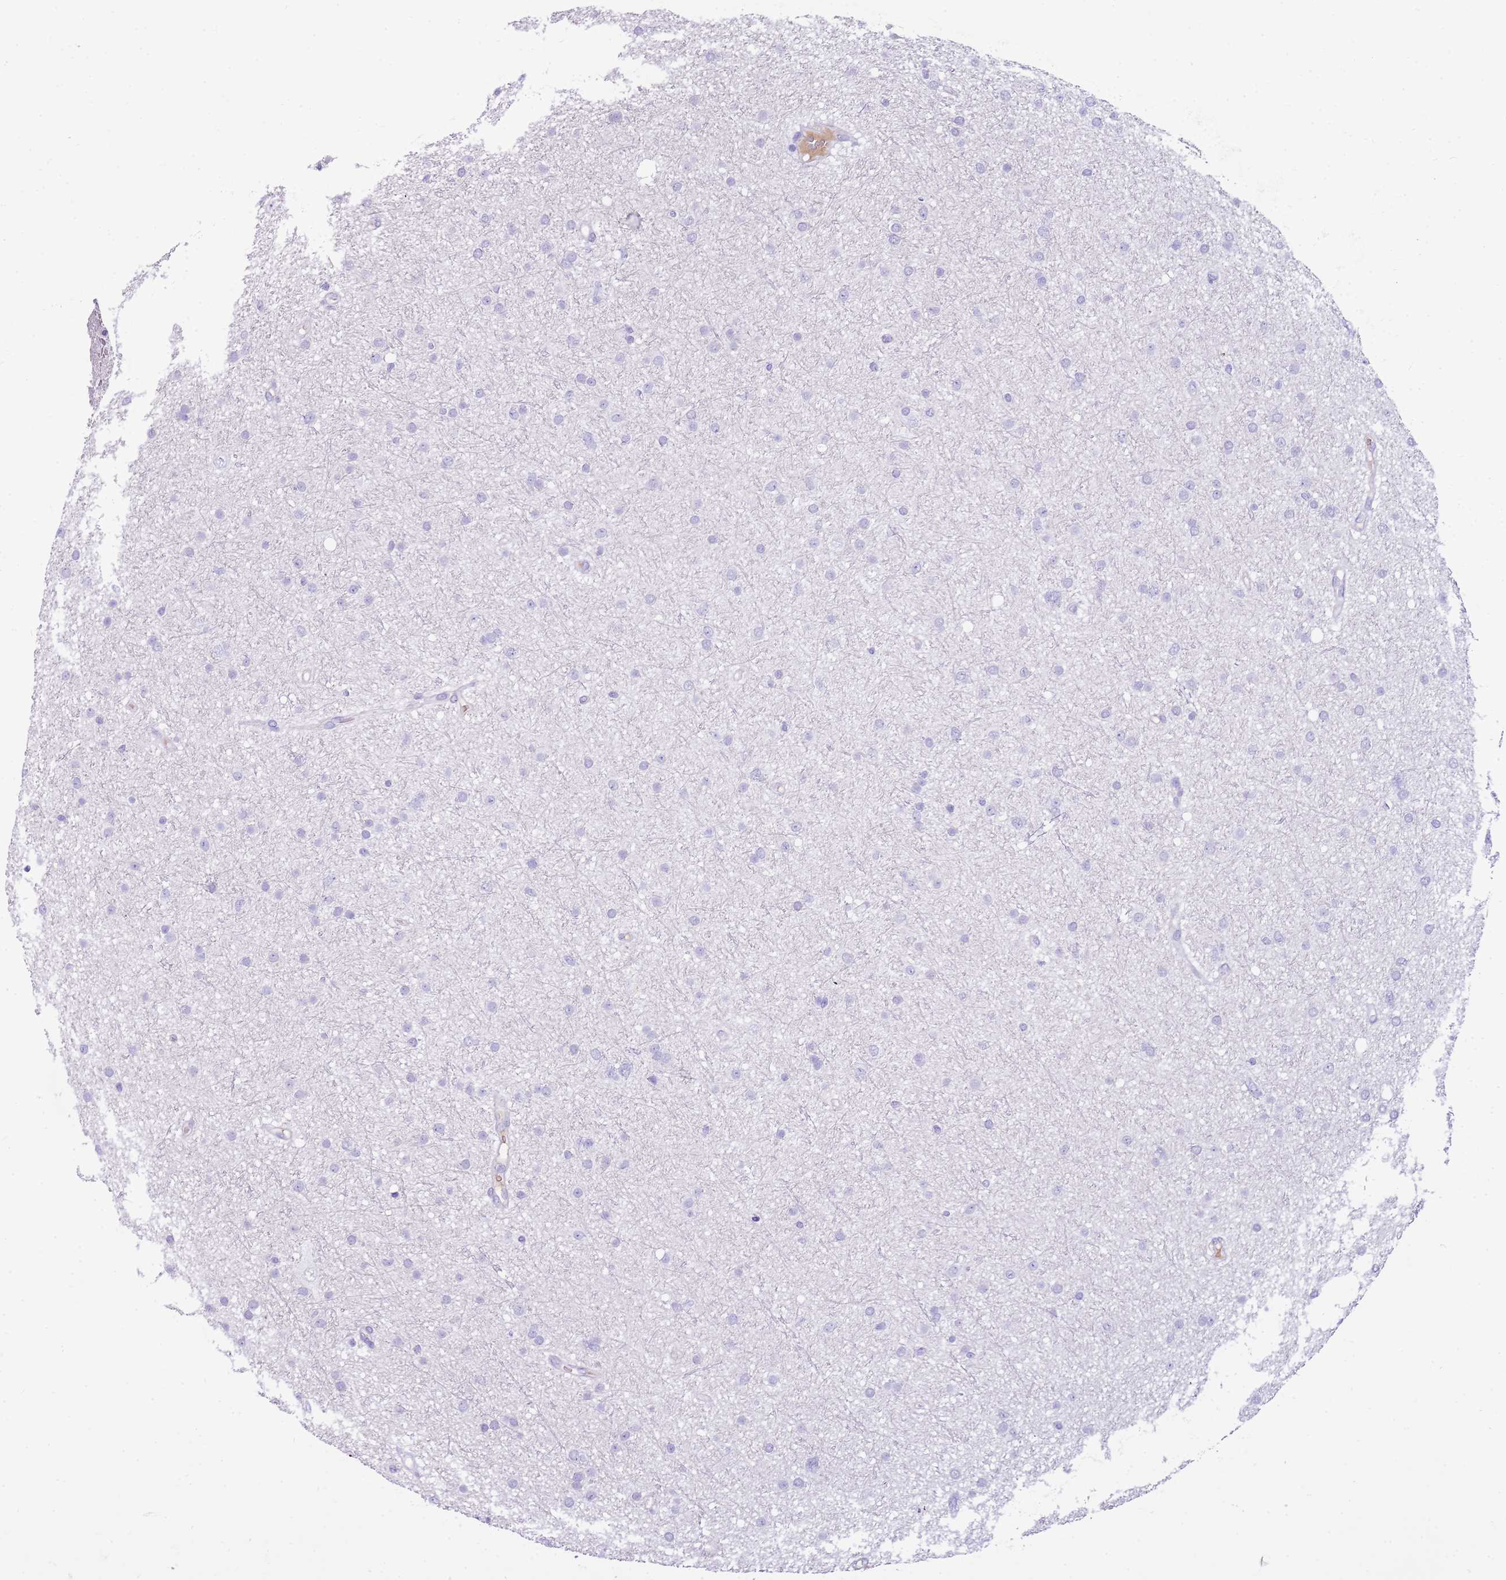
{"staining": {"intensity": "negative", "quantity": "none", "location": "none"}, "tissue": "glioma", "cell_type": "Tumor cells", "image_type": "cancer", "snomed": [{"axis": "morphology", "description": "Glioma, malignant, Low grade"}, {"axis": "topography", "description": "Cerebral cortex"}], "caption": "Tumor cells are negative for protein expression in human glioma. Brightfield microscopy of immunohistochemistry stained with DAB (brown) and hematoxylin (blue), captured at high magnification.", "gene": "IGKV3D-11", "patient": {"sex": "female", "age": 39}}